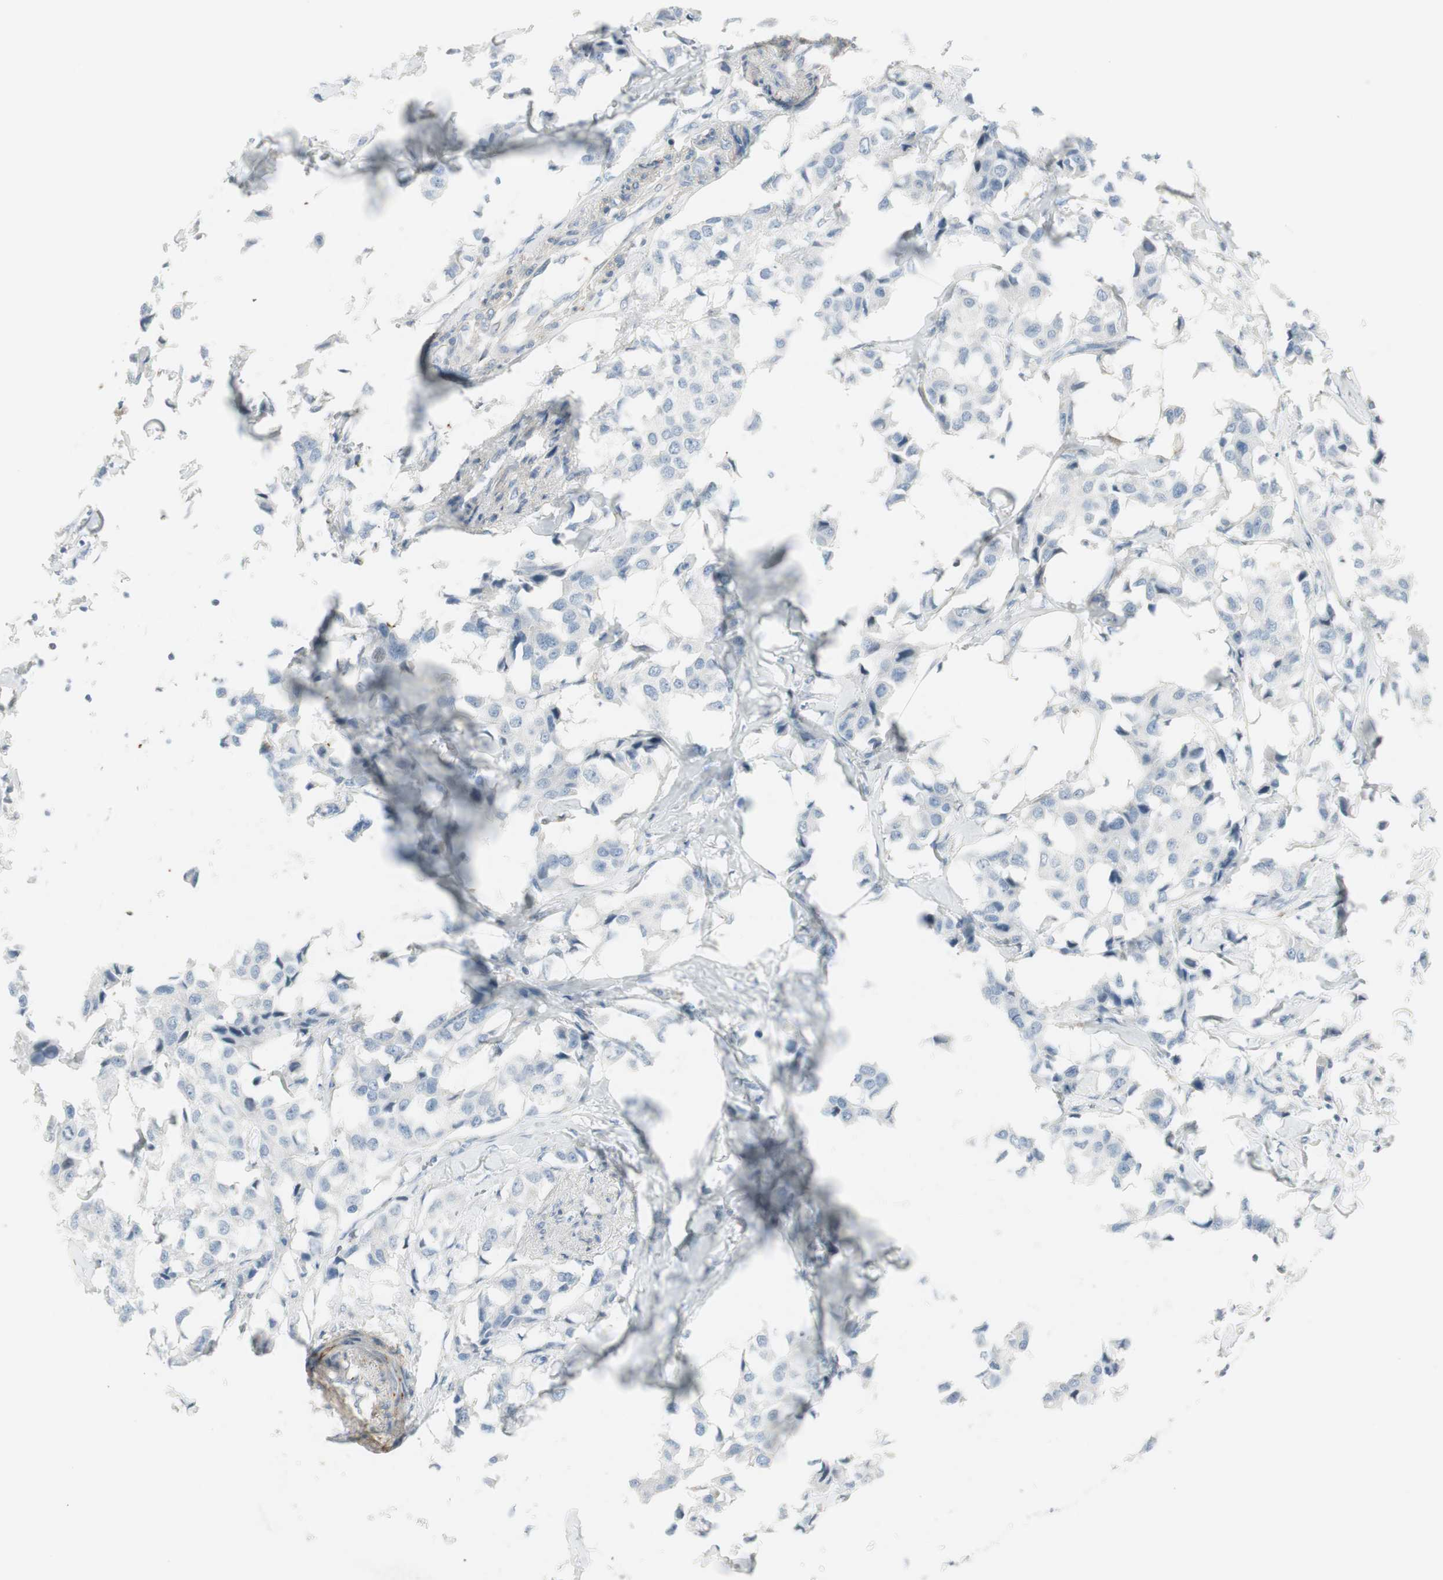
{"staining": {"intensity": "negative", "quantity": "none", "location": "none"}, "tissue": "breast cancer", "cell_type": "Tumor cells", "image_type": "cancer", "snomed": [{"axis": "morphology", "description": "Duct carcinoma"}, {"axis": "topography", "description": "Breast"}], "caption": "A histopathology image of infiltrating ductal carcinoma (breast) stained for a protein displays no brown staining in tumor cells.", "gene": "CACNA2D1", "patient": {"sex": "female", "age": 80}}